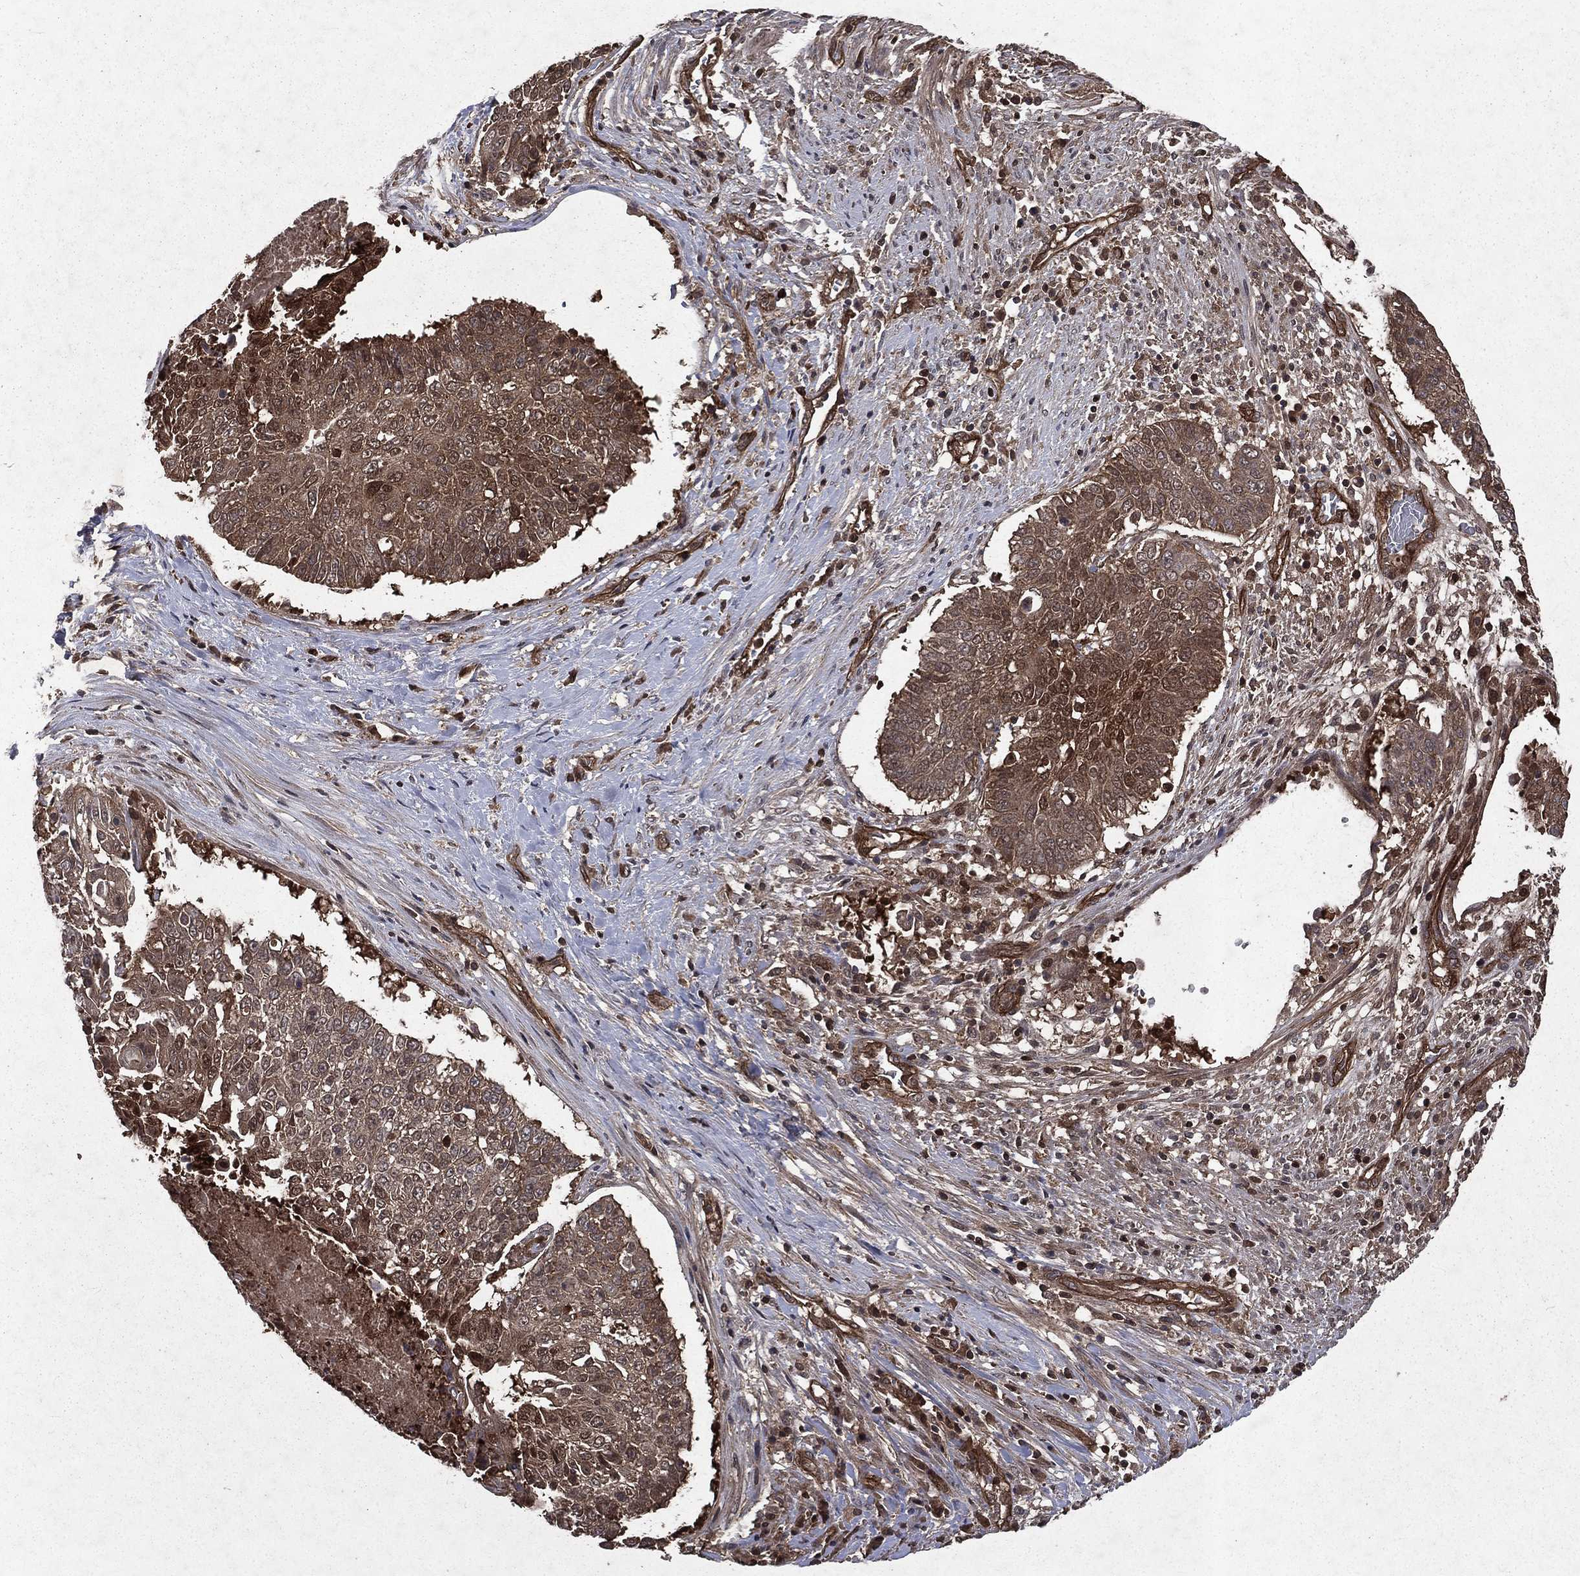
{"staining": {"intensity": "moderate", "quantity": "<25%", "location": "cytoplasmic/membranous,nuclear"}, "tissue": "lung cancer", "cell_type": "Tumor cells", "image_type": "cancer", "snomed": [{"axis": "morphology", "description": "Squamous cell carcinoma, NOS"}, {"axis": "topography", "description": "Lung"}], "caption": "Tumor cells exhibit low levels of moderate cytoplasmic/membranous and nuclear expression in approximately <25% of cells in human lung cancer (squamous cell carcinoma).", "gene": "FGD1", "patient": {"sex": "male", "age": 64}}